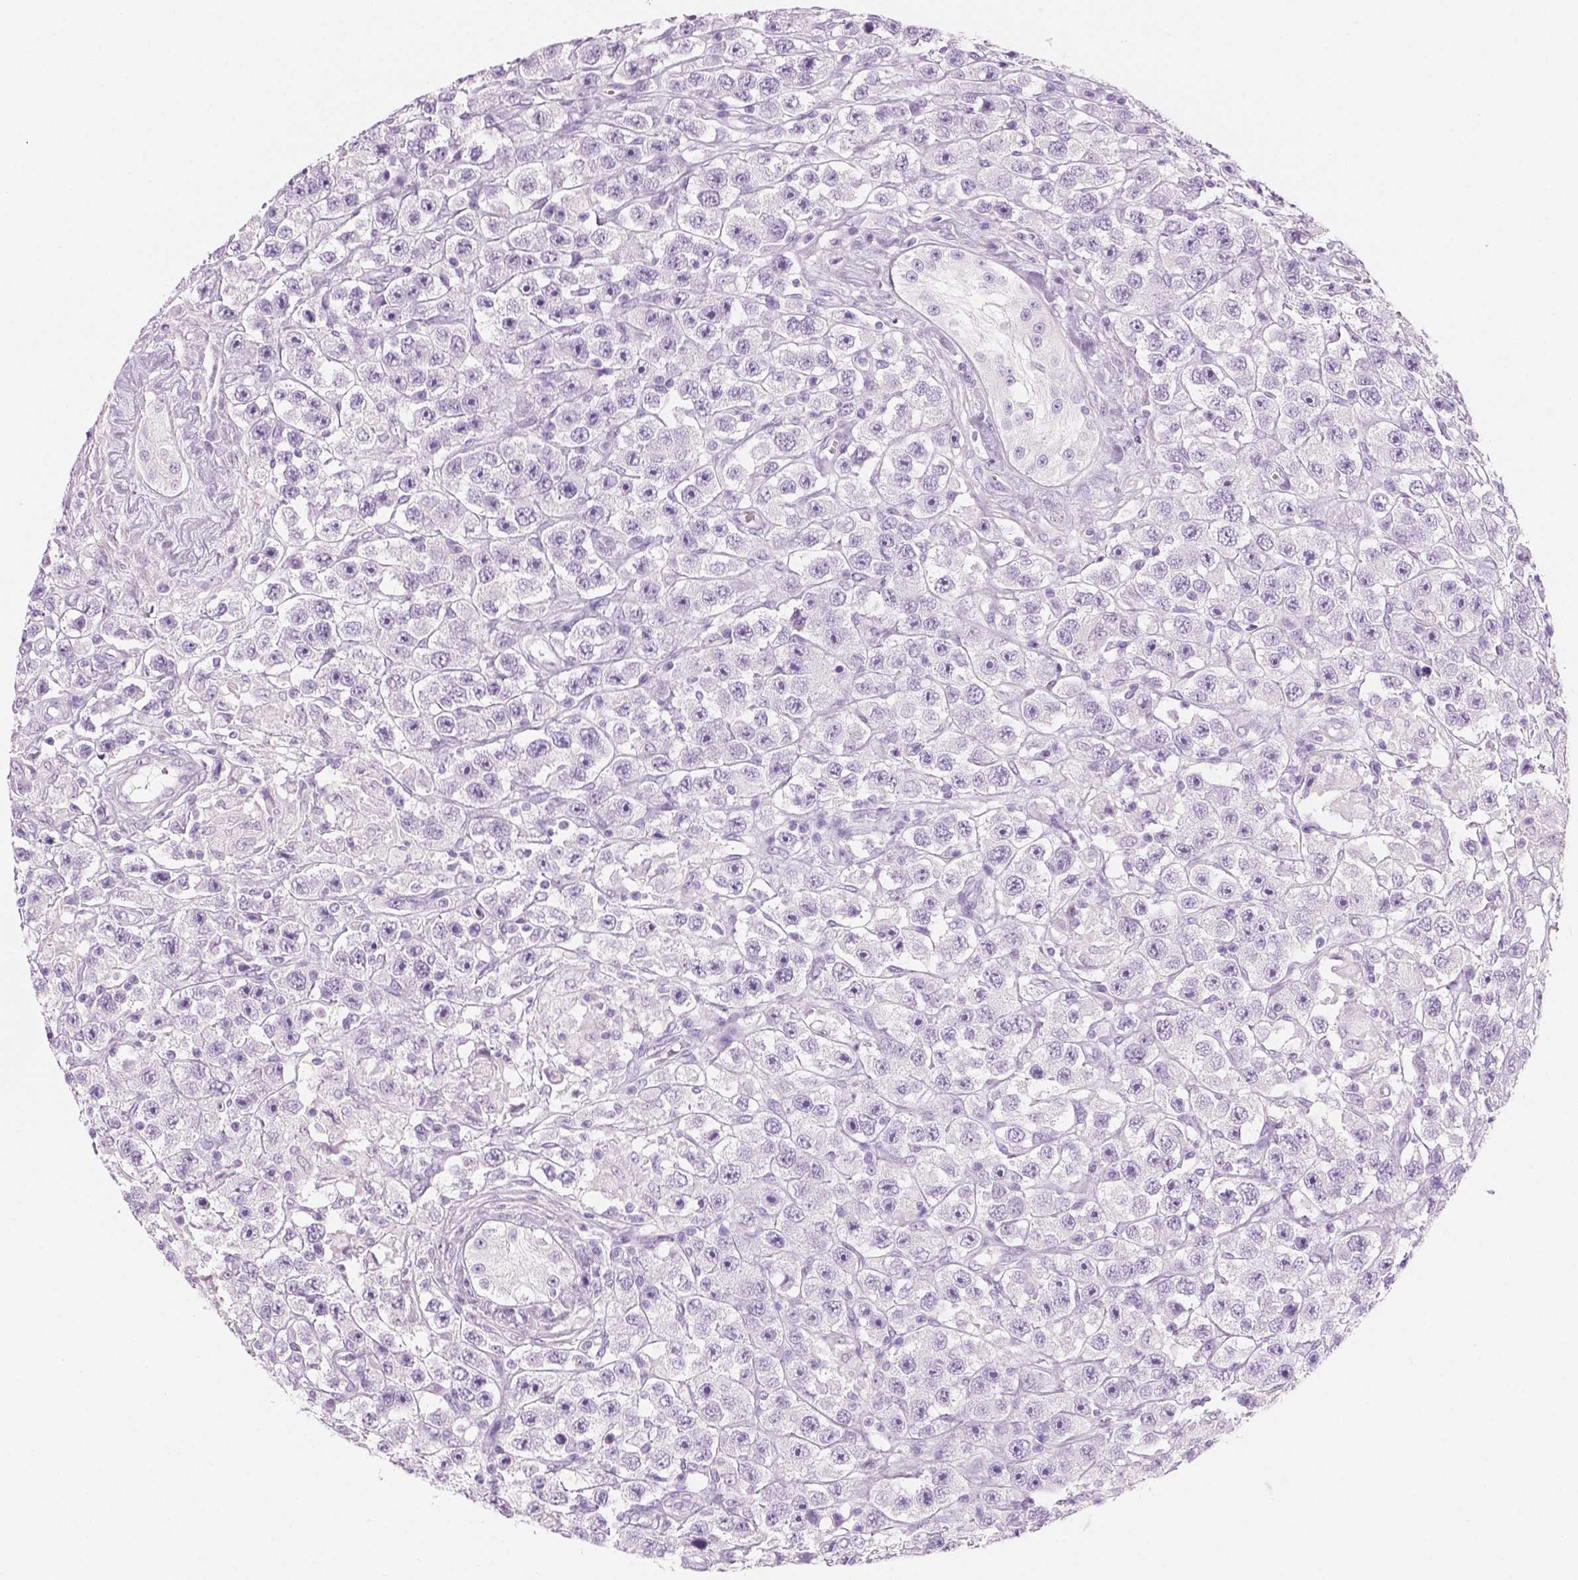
{"staining": {"intensity": "negative", "quantity": "none", "location": "none"}, "tissue": "testis cancer", "cell_type": "Tumor cells", "image_type": "cancer", "snomed": [{"axis": "morphology", "description": "Seminoma, NOS"}, {"axis": "topography", "description": "Testis"}], "caption": "A photomicrograph of human testis cancer (seminoma) is negative for staining in tumor cells.", "gene": "KRTAP11-1", "patient": {"sex": "male", "age": 45}}